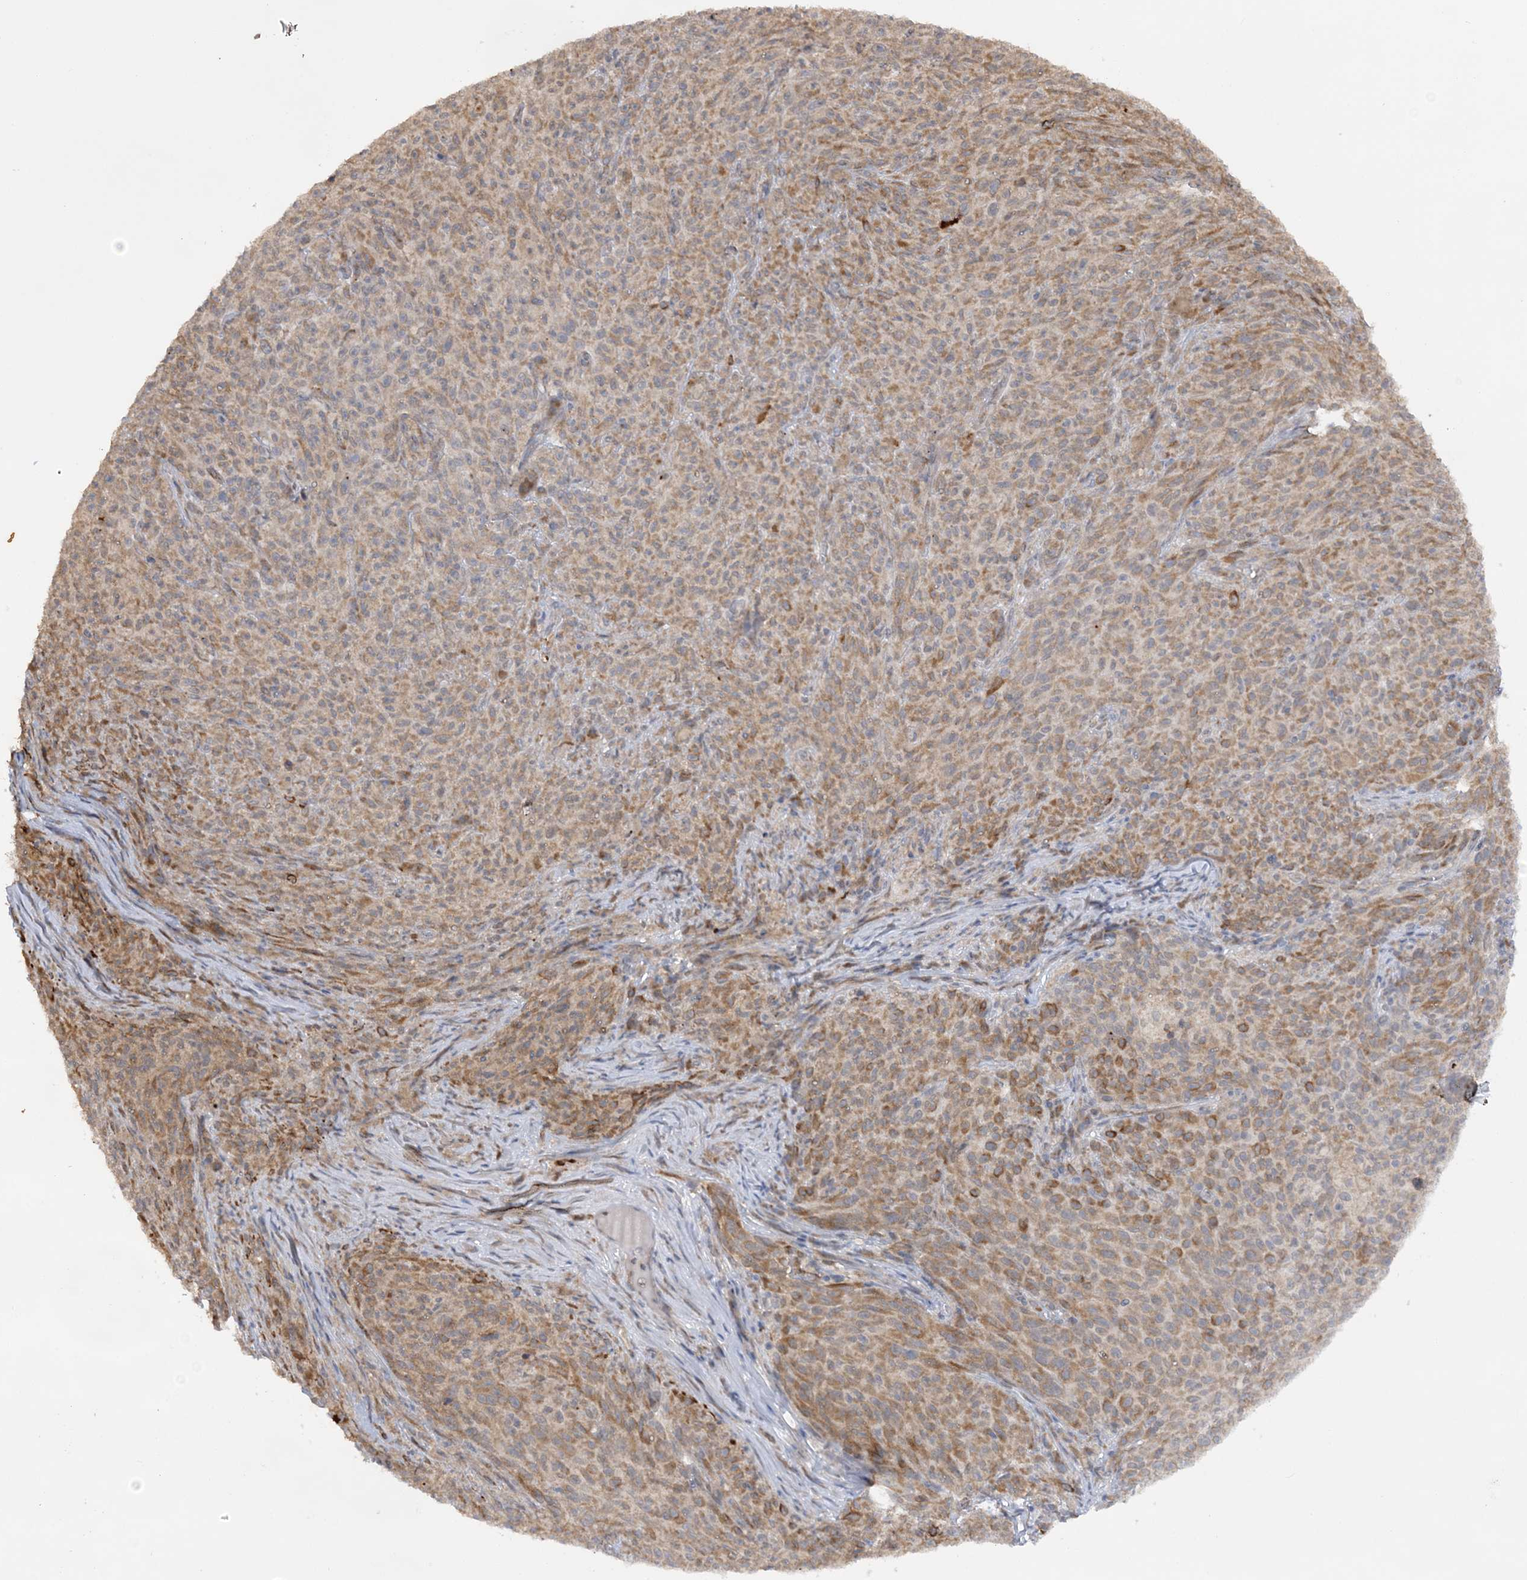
{"staining": {"intensity": "moderate", "quantity": ">75%", "location": "cytoplasmic/membranous"}, "tissue": "melanoma", "cell_type": "Tumor cells", "image_type": "cancer", "snomed": [{"axis": "morphology", "description": "Malignant melanoma, NOS"}, {"axis": "topography", "description": "Skin"}], "caption": "Immunohistochemical staining of human malignant melanoma shows medium levels of moderate cytoplasmic/membranous protein positivity in about >75% of tumor cells. The staining was performed using DAB (3,3'-diaminobenzidine) to visualize the protein expression in brown, while the nuclei were stained in blue with hematoxylin (Magnification: 20x).", "gene": "MRPL47", "patient": {"sex": "female", "age": 82}}